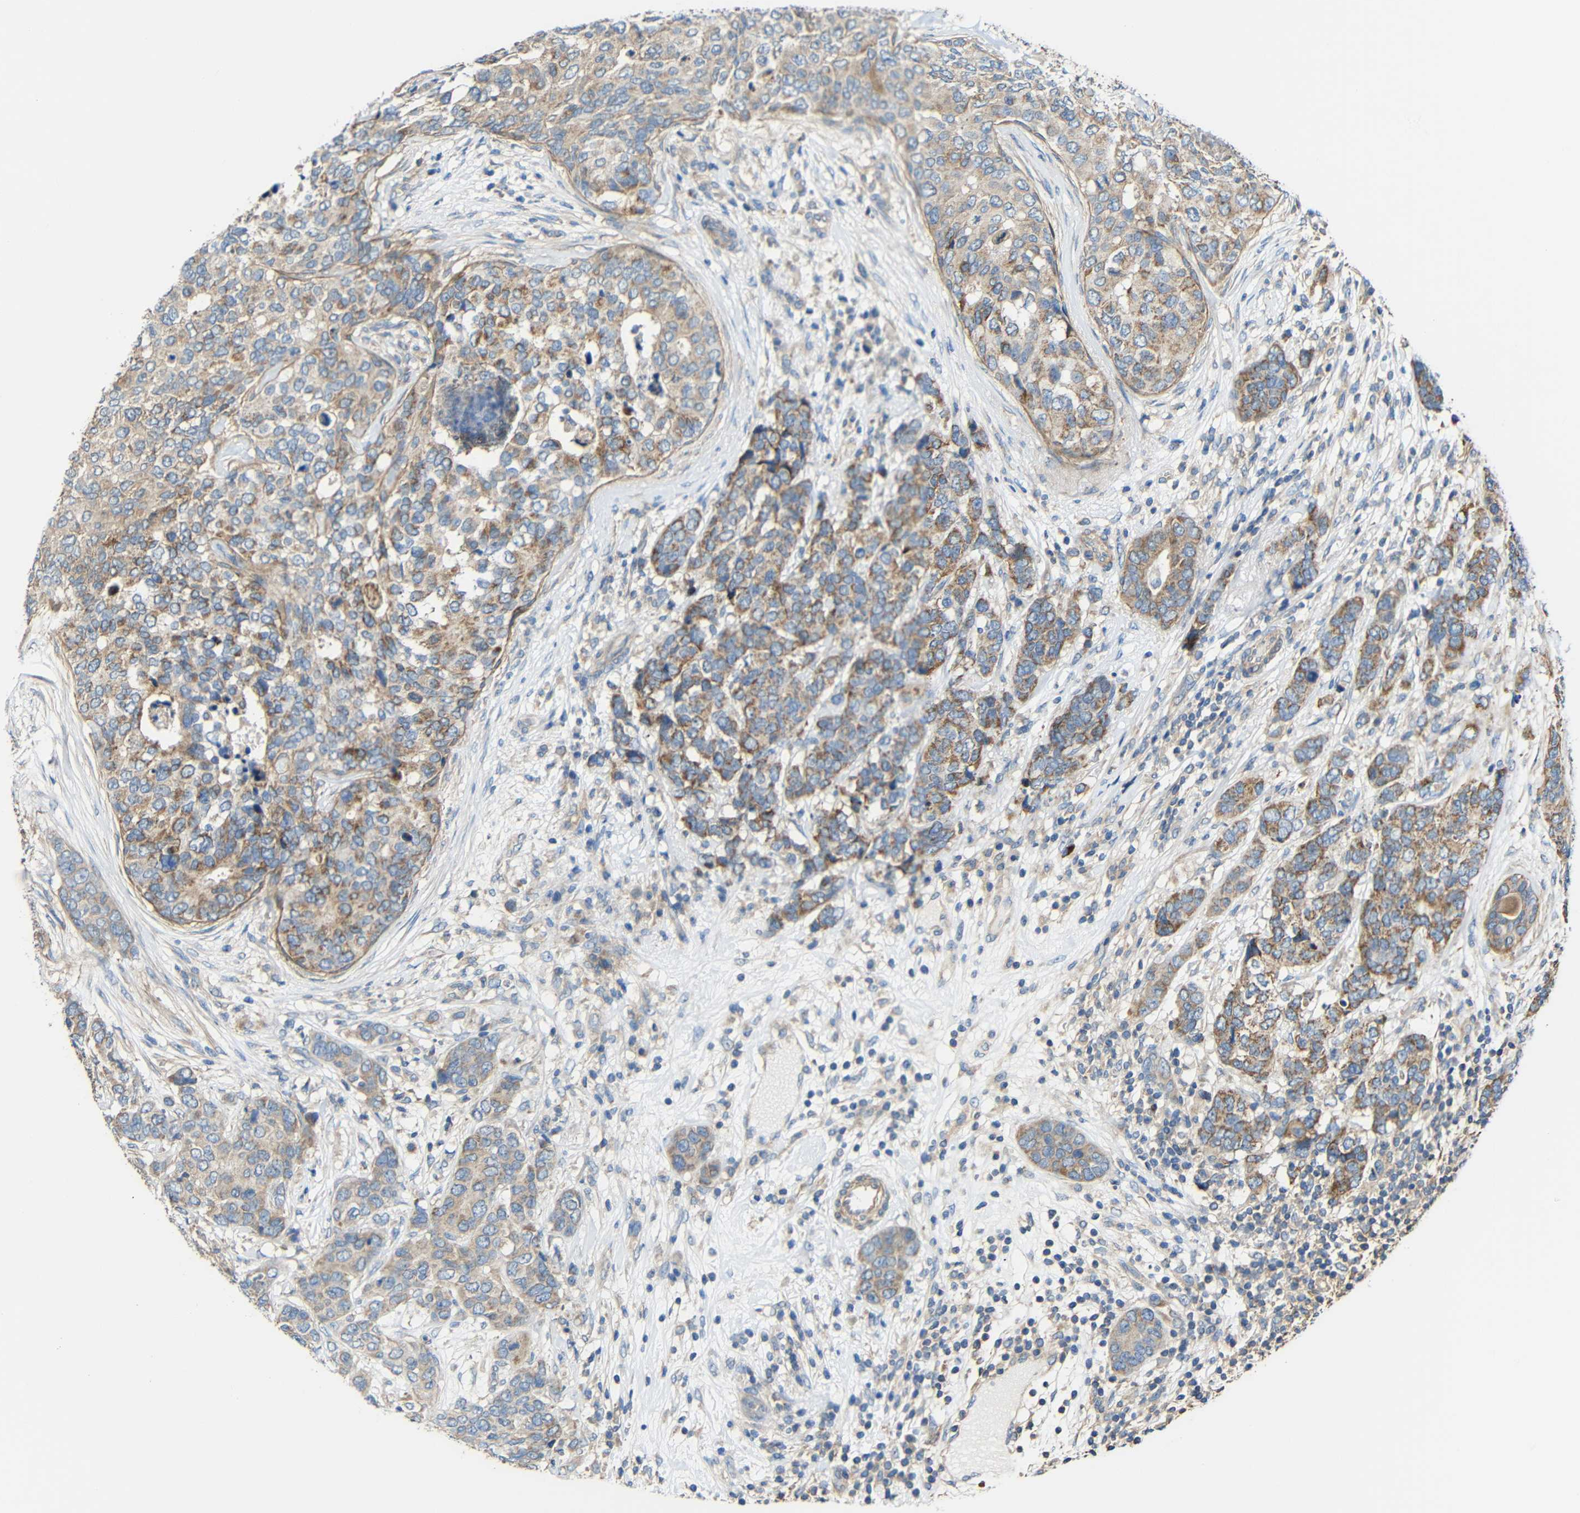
{"staining": {"intensity": "moderate", "quantity": "25%-75%", "location": "cytoplasmic/membranous"}, "tissue": "breast cancer", "cell_type": "Tumor cells", "image_type": "cancer", "snomed": [{"axis": "morphology", "description": "Lobular carcinoma"}, {"axis": "topography", "description": "Breast"}], "caption": "Tumor cells reveal medium levels of moderate cytoplasmic/membranous expression in about 25%-75% of cells in human breast lobular carcinoma.", "gene": "RHOT2", "patient": {"sex": "female", "age": 59}}